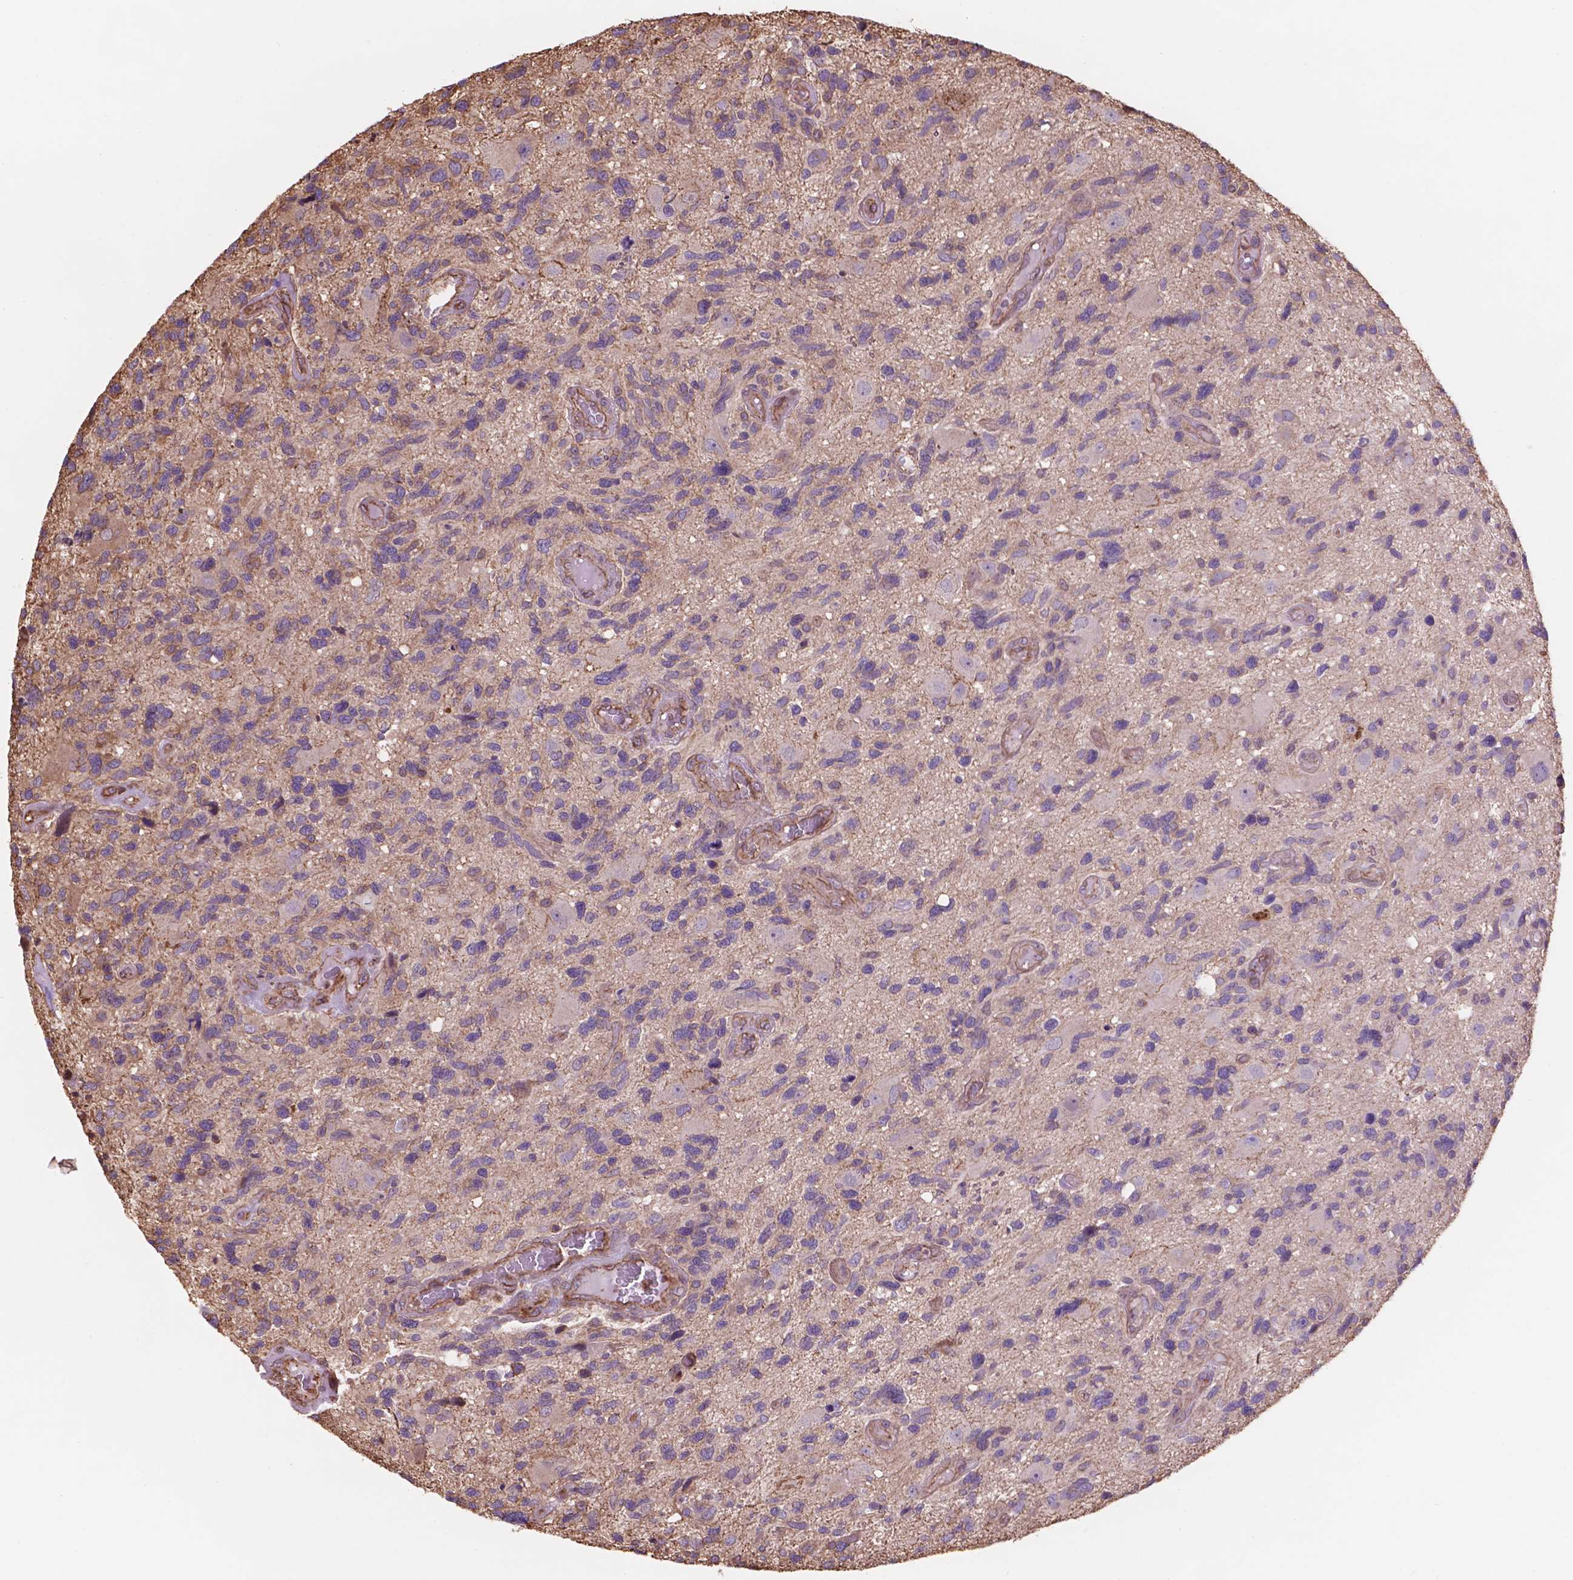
{"staining": {"intensity": "negative", "quantity": "none", "location": "none"}, "tissue": "glioma", "cell_type": "Tumor cells", "image_type": "cancer", "snomed": [{"axis": "morphology", "description": "Glioma, malignant, High grade"}, {"axis": "topography", "description": "Brain"}], "caption": "Immunohistochemistry (IHC) photomicrograph of neoplastic tissue: glioma stained with DAB reveals no significant protein expression in tumor cells. (Immunohistochemistry (IHC), brightfield microscopy, high magnification).", "gene": "NIPA2", "patient": {"sex": "male", "age": 49}}